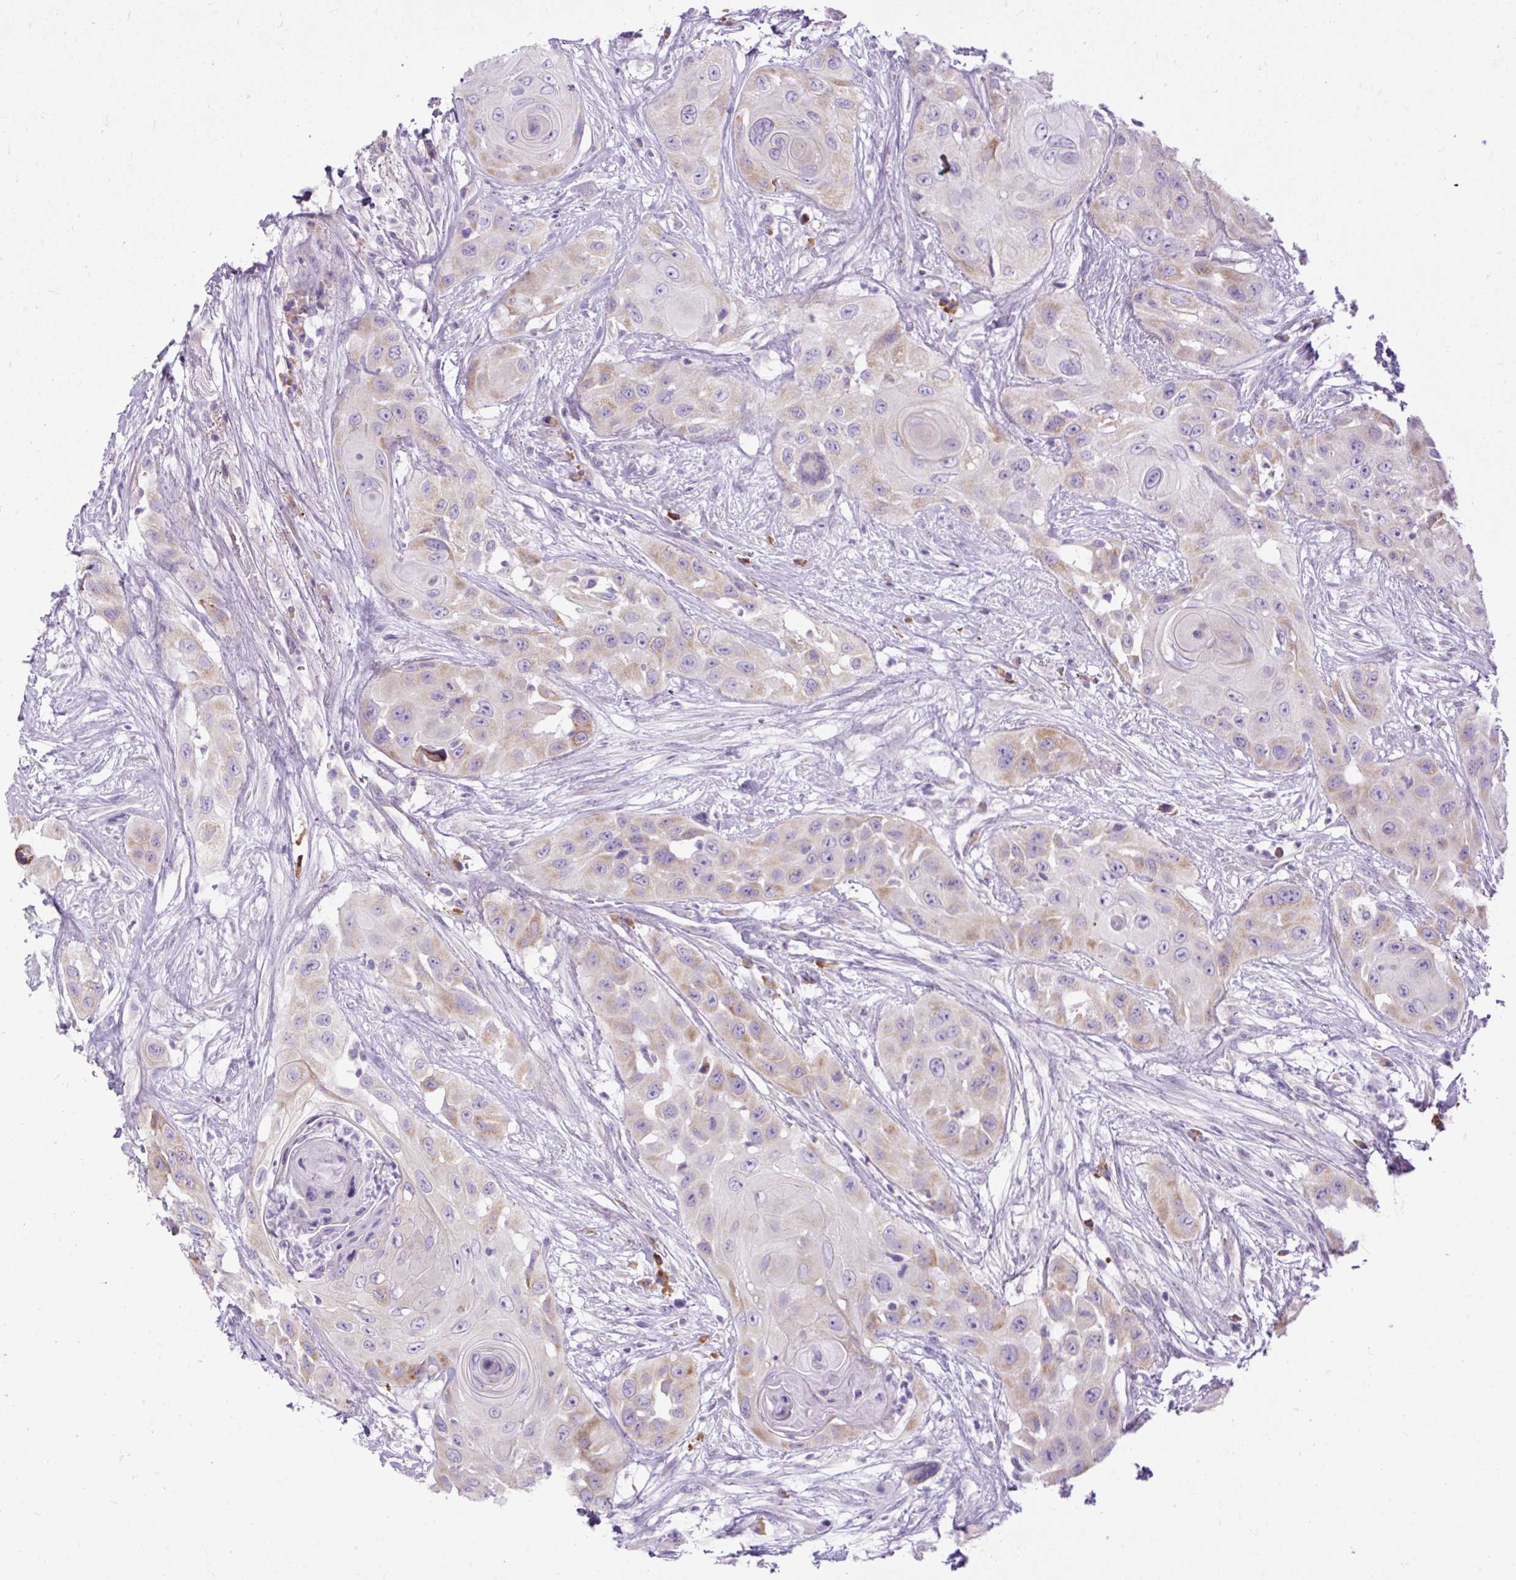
{"staining": {"intensity": "weak", "quantity": "<25%", "location": "cytoplasmic/membranous"}, "tissue": "head and neck cancer", "cell_type": "Tumor cells", "image_type": "cancer", "snomed": [{"axis": "morphology", "description": "Squamous cell carcinoma, NOS"}, {"axis": "topography", "description": "Head-Neck"}], "caption": "Photomicrograph shows no significant protein positivity in tumor cells of head and neck cancer.", "gene": "SYBU", "patient": {"sex": "male", "age": 83}}